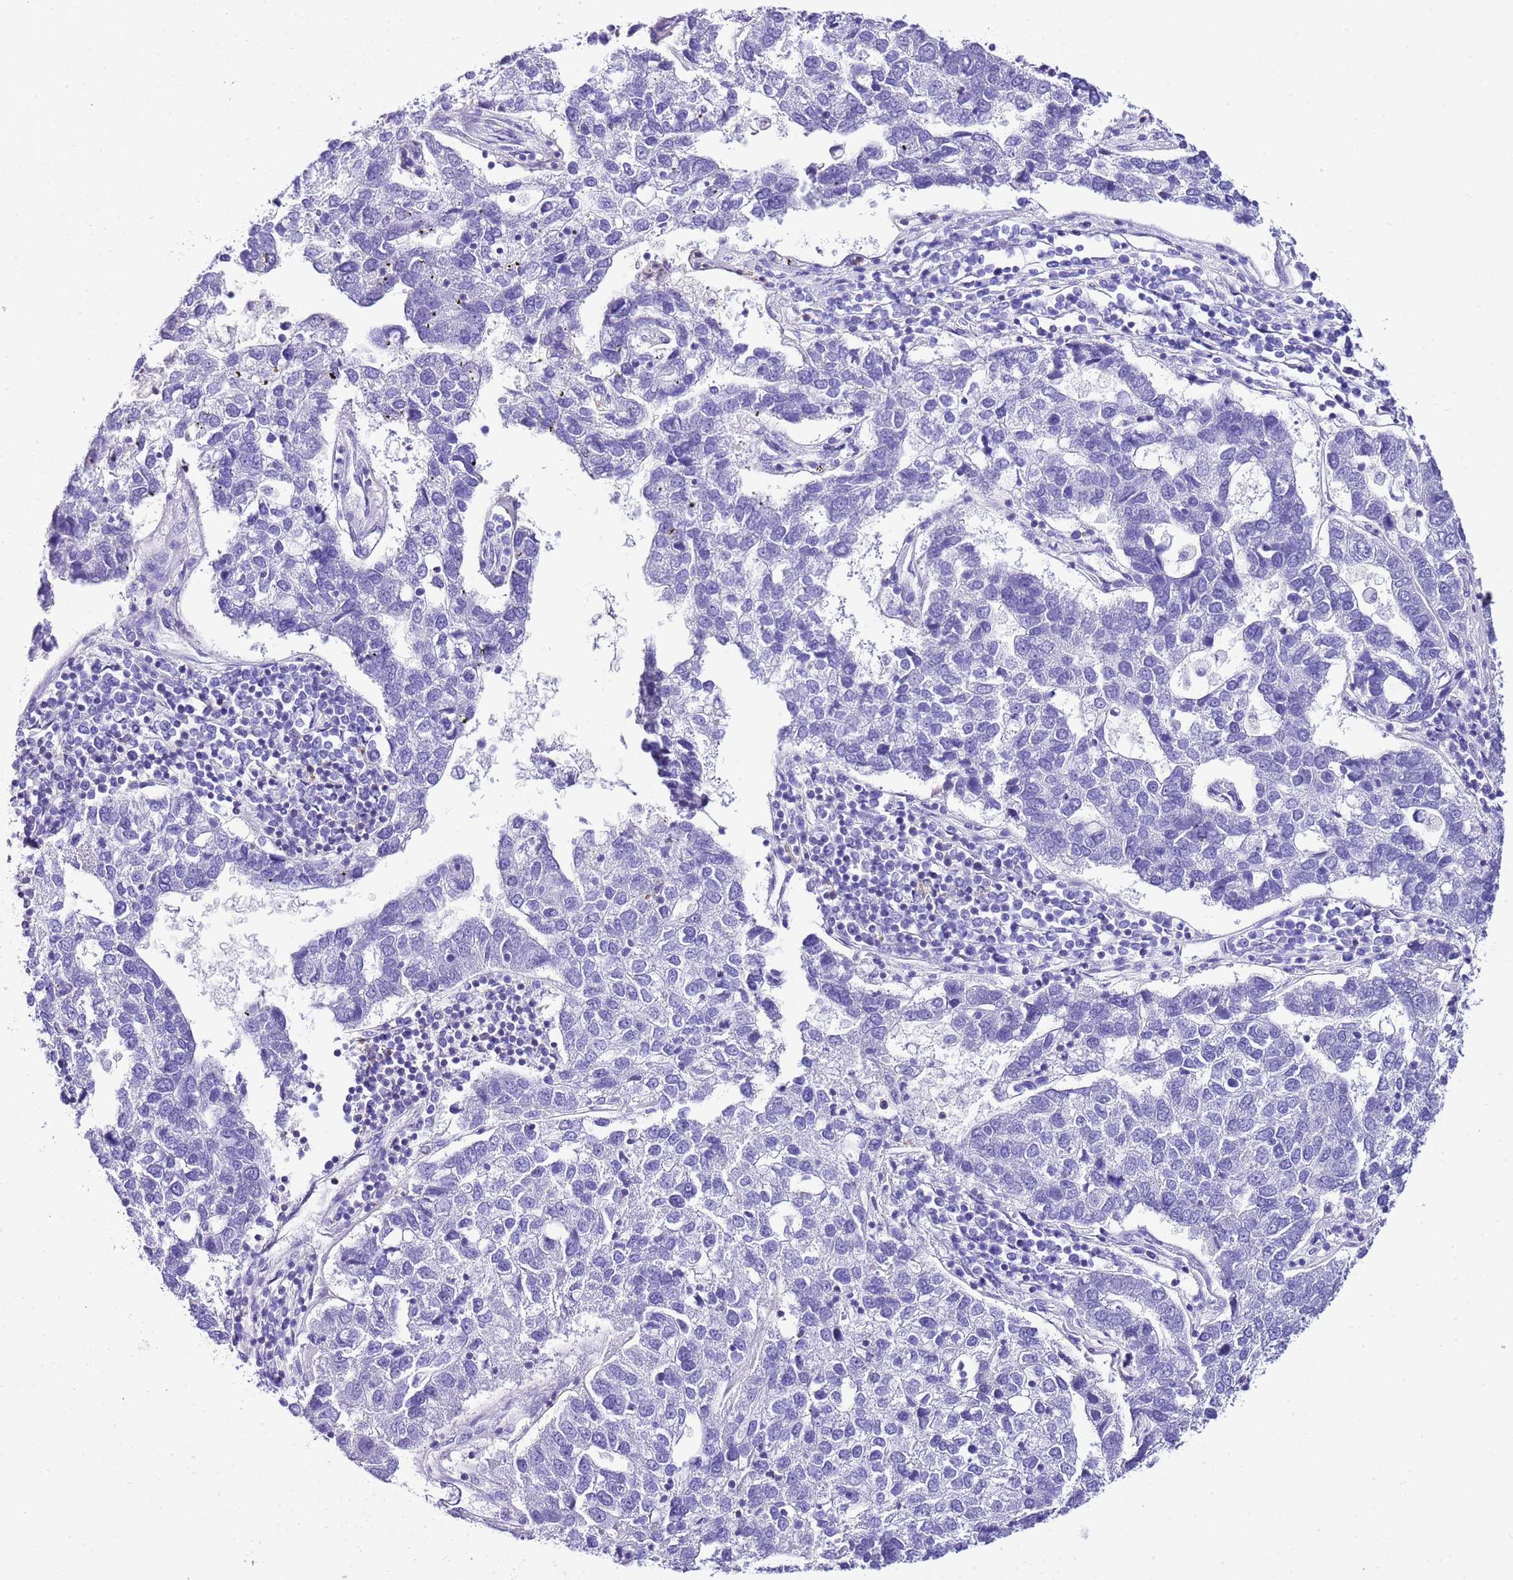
{"staining": {"intensity": "negative", "quantity": "none", "location": "none"}, "tissue": "pancreatic cancer", "cell_type": "Tumor cells", "image_type": "cancer", "snomed": [{"axis": "morphology", "description": "Adenocarcinoma, NOS"}, {"axis": "topography", "description": "Pancreas"}], "caption": "Human pancreatic adenocarcinoma stained for a protein using immunohistochemistry demonstrates no staining in tumor cells.", "gene": "CNN2", "patient": {"sex": "female", "age": 61}}